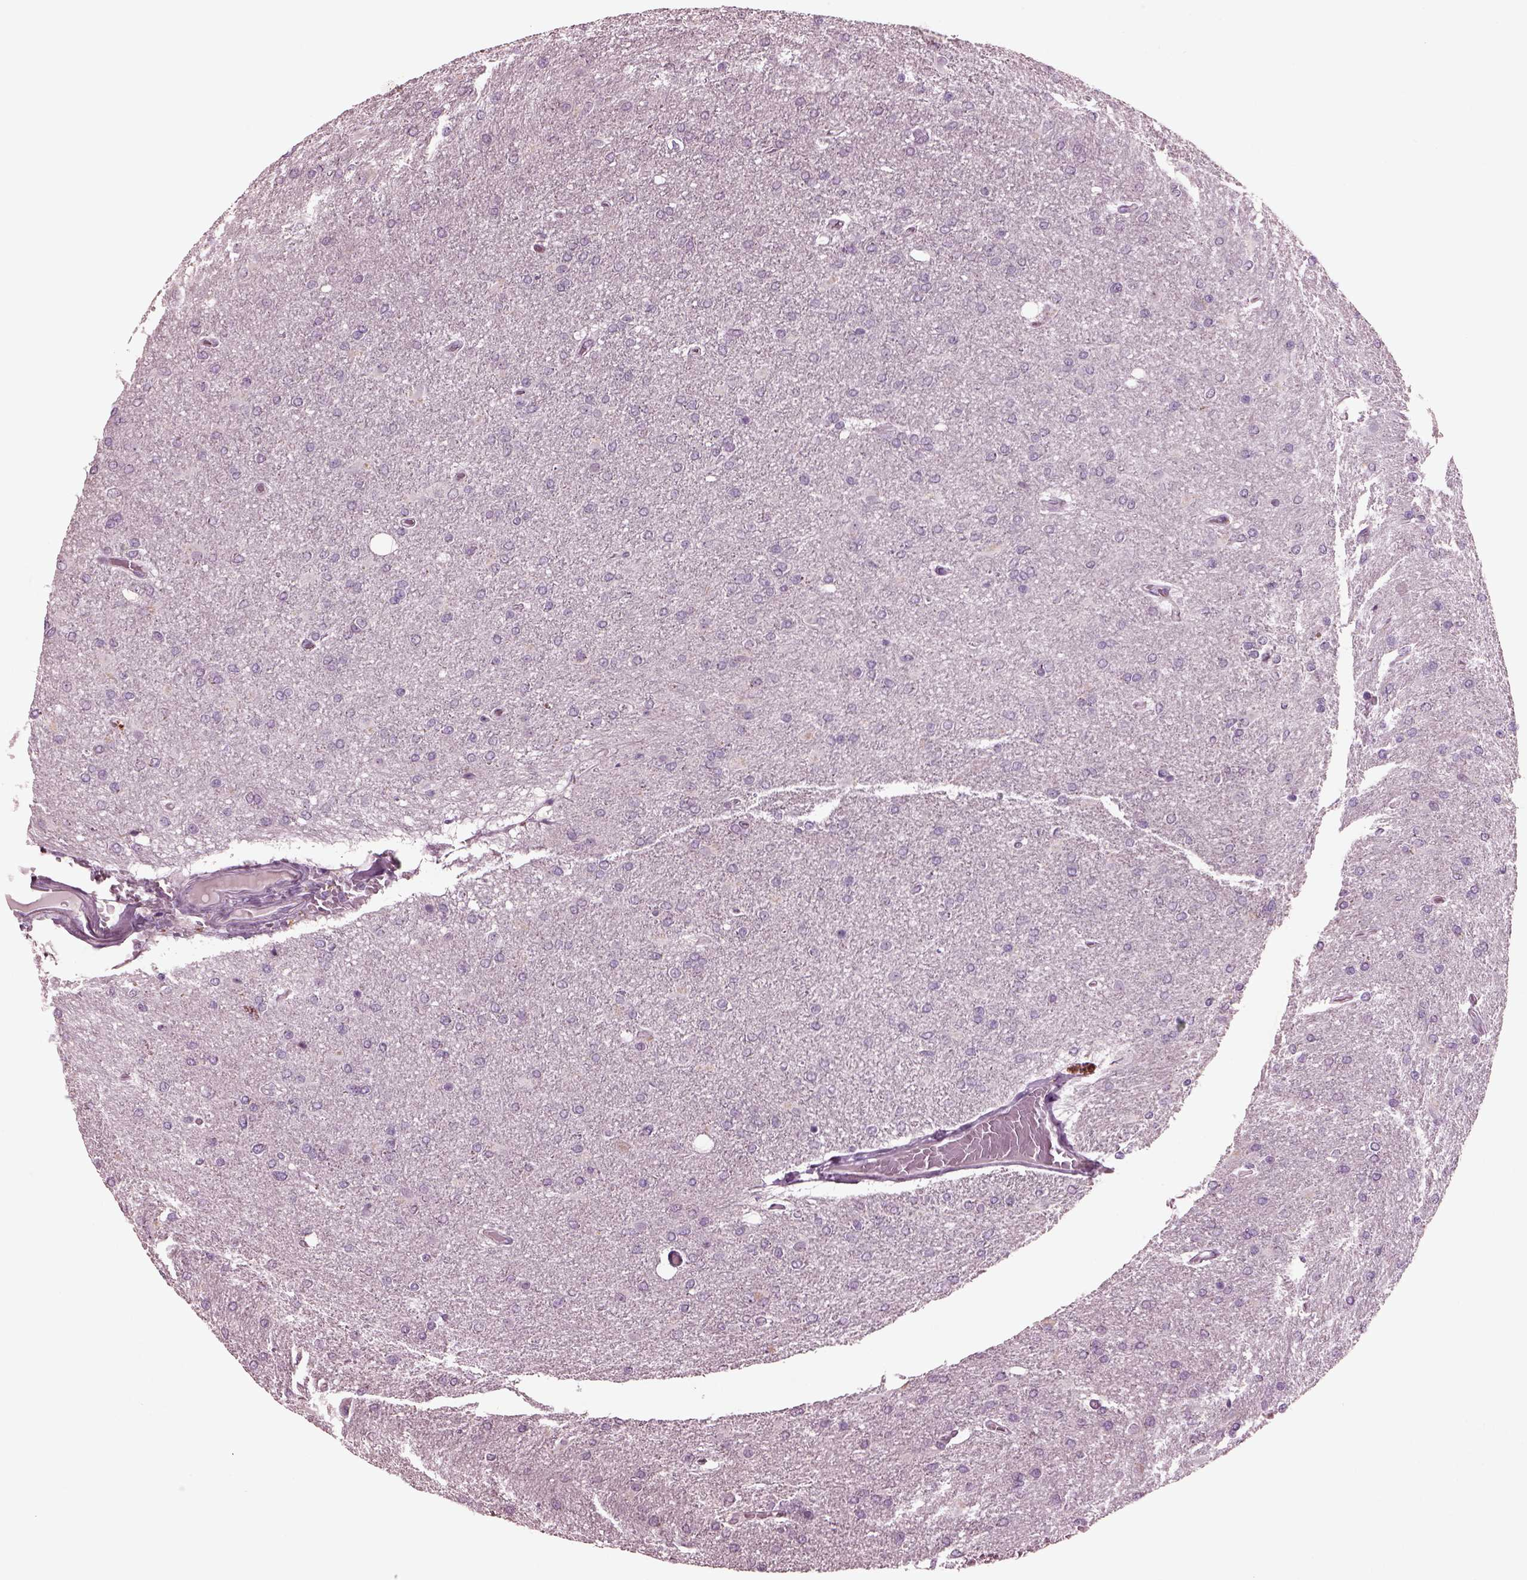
{"staining": {"intensity": "negative", "quantity": "none", "location": "none"}, "tissue": "glioma", "cell_type": "Tumor cells", "image_type": "cancer", "snomed": [{"axis": "morphology", "description": "Glioma, malignant, High grade"}, {"axis": "topography", "description": "Cerebral cortex"}], "caption": "This image is of glioma stained with immunohistochemistry to label a protein in brown with the nuclei are counter-stained blue. There is no expression in tumor cells.", "gene": "MIB2", "patient": {"sex": "male", "age": 70}}